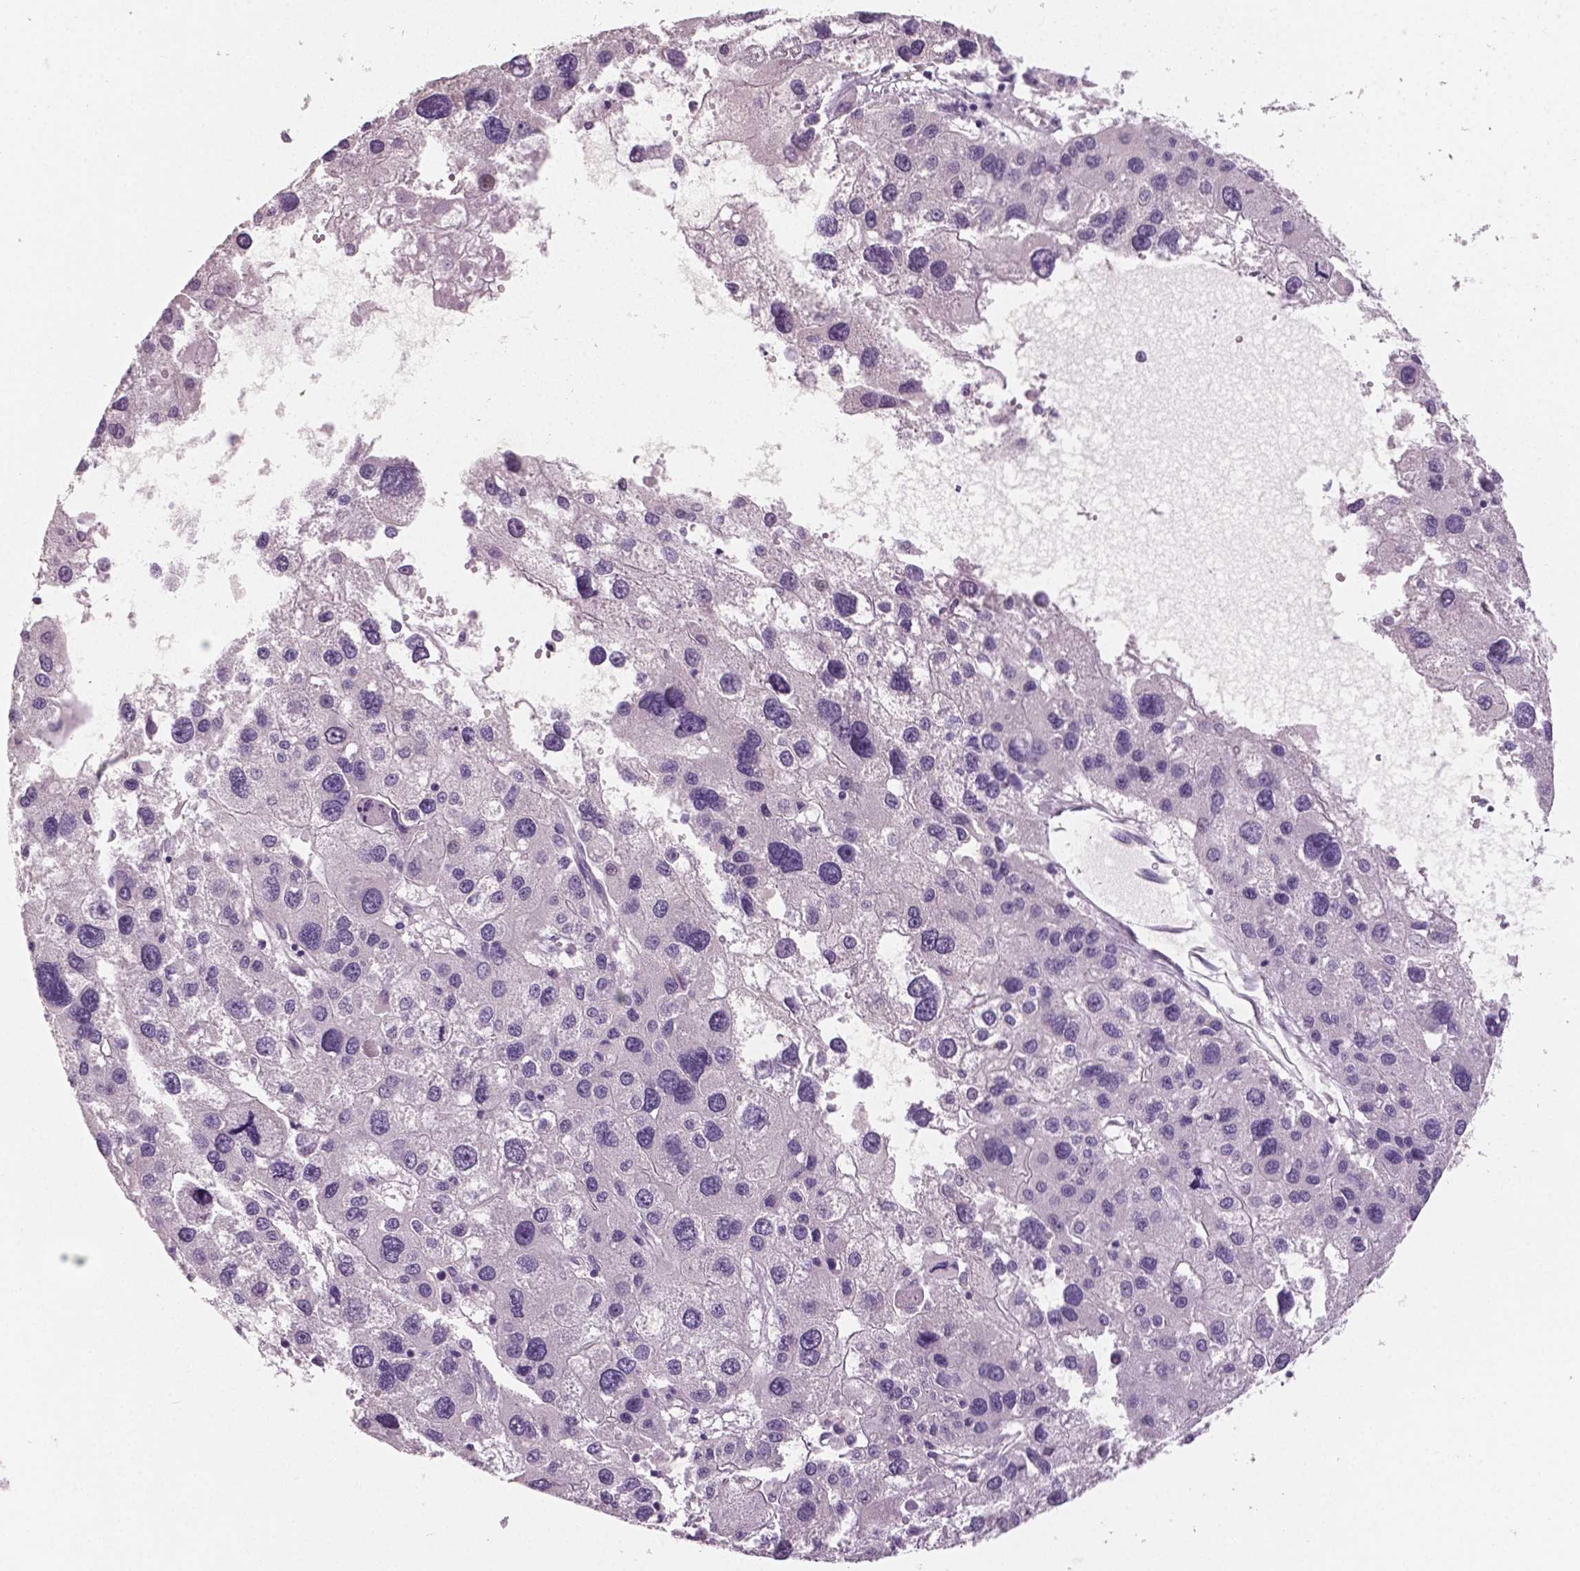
{"staining": {"intensity": "negative", "quantity": "none", "location": "none"}, "tissue": "liver cancer", "cell_type": "Tumor cells", "image_type": "cancer", "snomed": [{"axis": "morphology", "description": "Carcinoma, Hepatocellular, NOS"}, {"axis": "topography", "description": "Liver"}], "caption": "Liver hepatocellular carcinoma was stained to show a protein in brown. There is no significant staining in tumor cells. The staining is performed using DAB brown chromogen with nuclei counter-stained in using hematoxylin.", "gene": "TSPAN7", "patient": {"sex": "male", "age": 73}}